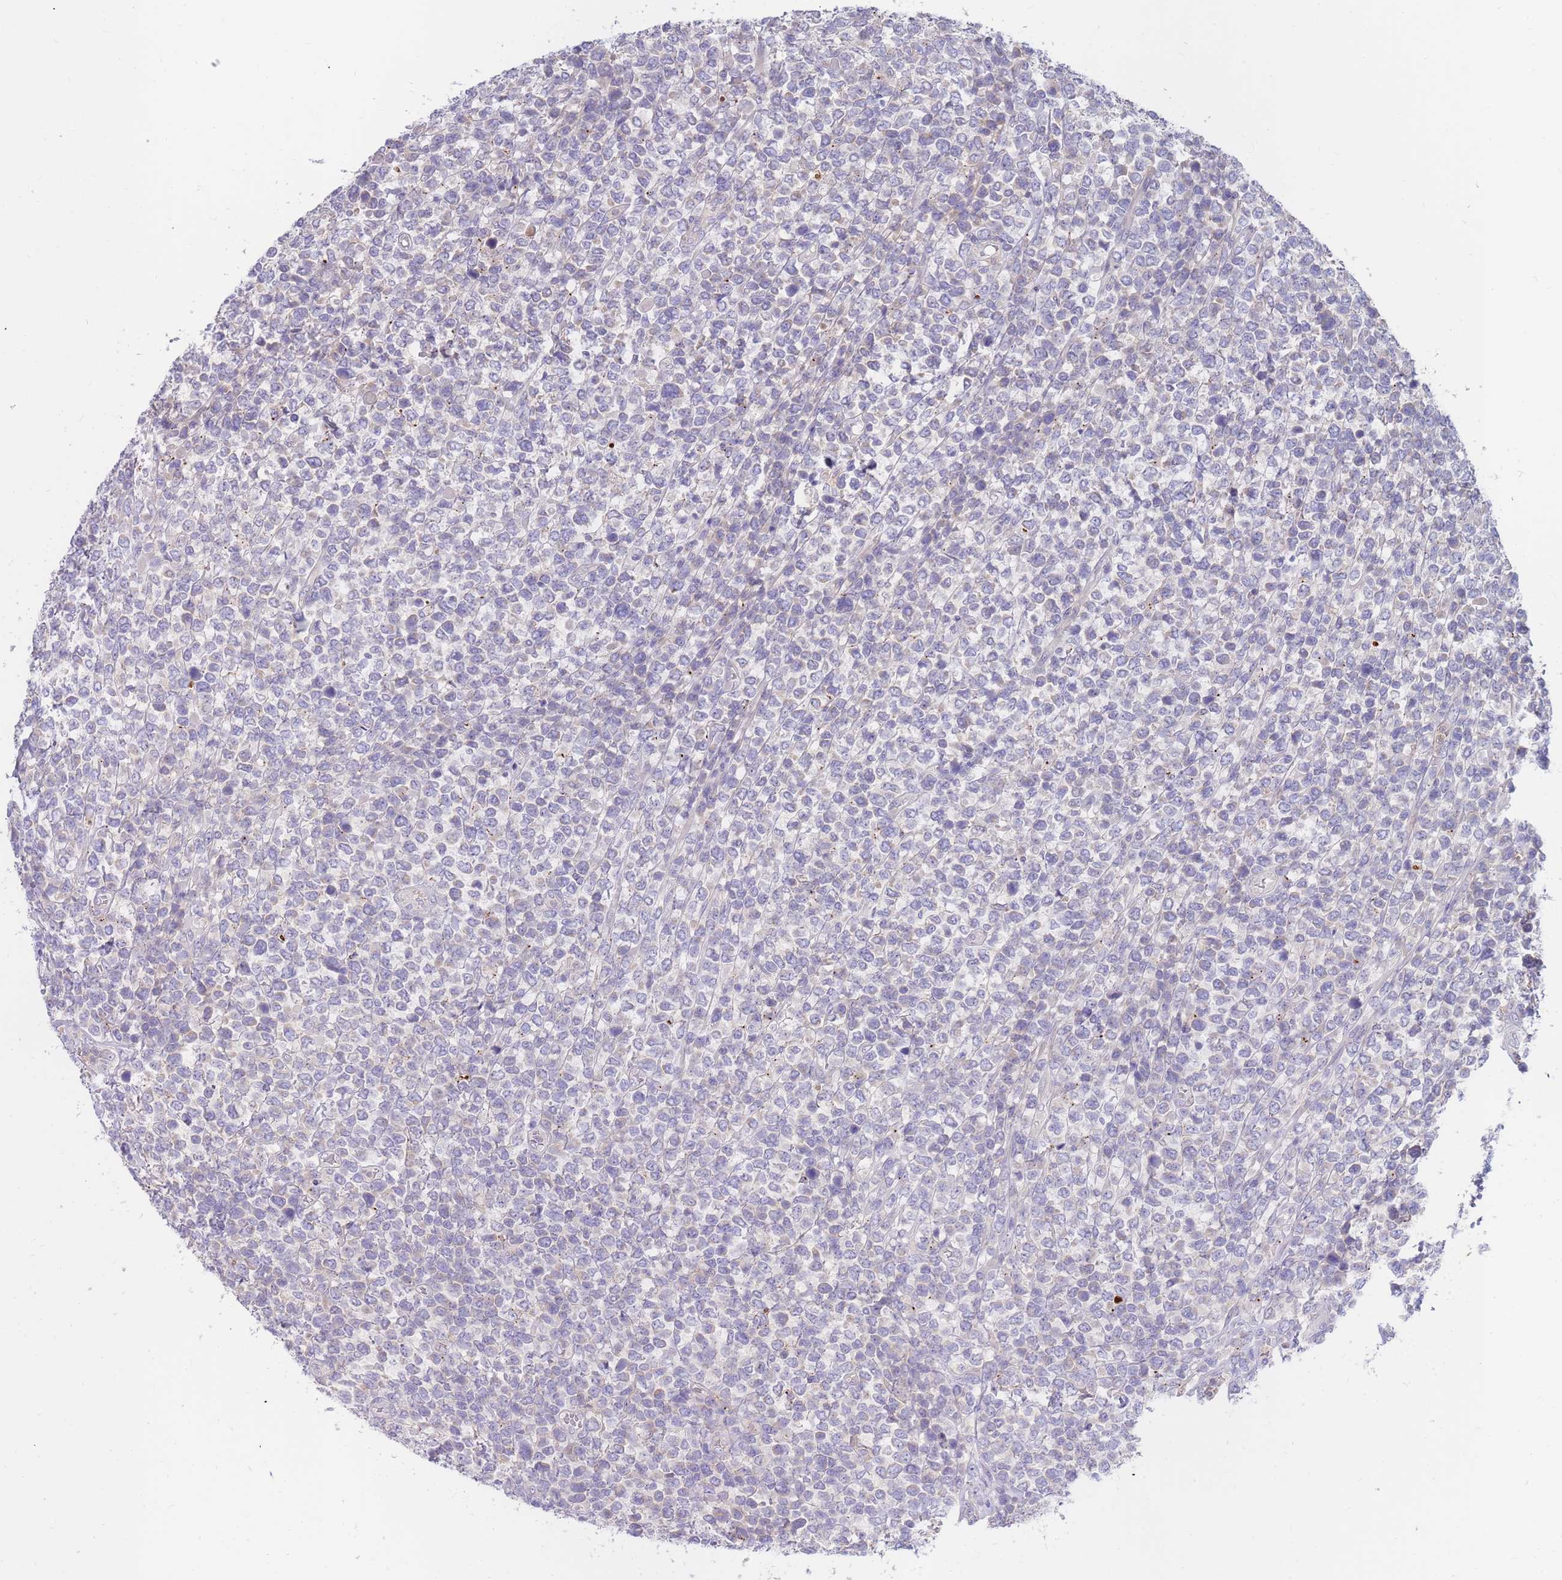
{"staining": {"intensity": "negative", "quantity": "none", "location": "none"}, "tissue": "lymphoma", "cell_type": "Tumor cells", "image_type": "cancer", "snomed": [{"axis": "morphology", "description": "Malignant lymphoma, non-Hodgkin's type, High grade"}, {"axis": "topography", "description": "Soft tissue"}], "caption": "This histopathology image is of lymphoma stained with immunohistochemistry (IHC) to label a protein in brown with the nuclei are counter-stained blue. There is no expression in tumor cells. (Immunohistochemistry, brightfield microscopy, high magnification).", "gene": "BORCS5", "patient": {"sex": "female", "age": 56}}